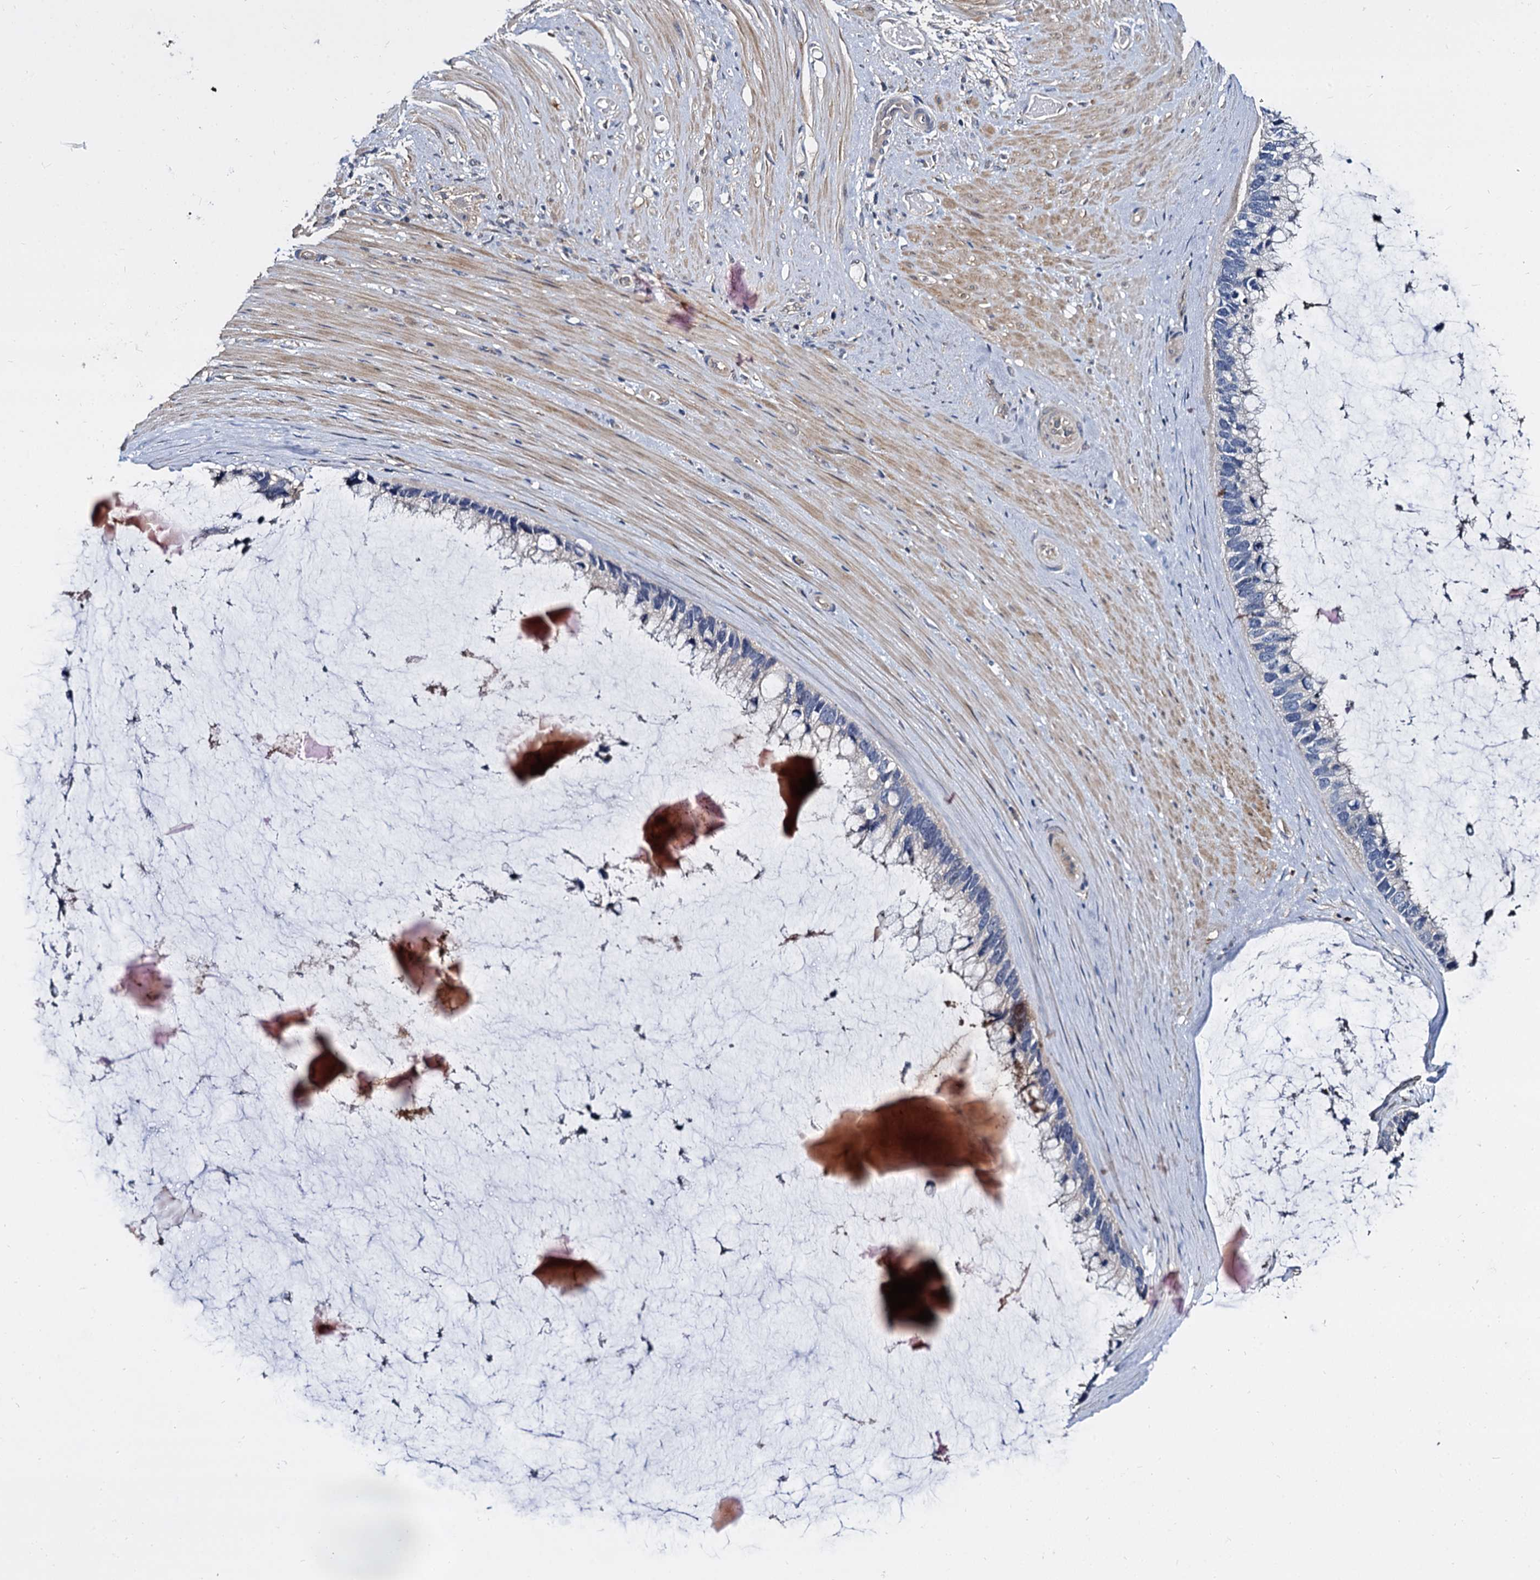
{"staining": {"intensity": "negative", "quantity": "none", "location": "none"}, "tissue": "ovarian cancer", "cell_type": "Tumor cells", "image_type": "cancer", "snomed": [{"axis": "morphology", "description": "Cystadenocarcinoma, mucinous, NOS"}, {"axis": "topography", "description": "Ovary"}], "caption": "This micrograph is of ovarian mucinous cystadenocarcinoma stained with IHC to label a protein in brown with the nuclei are counter-stained blue. There is no expression in tumor cells.", "gene": "ANKRD13A", "patient": {"sex": "female", "age": 39}}